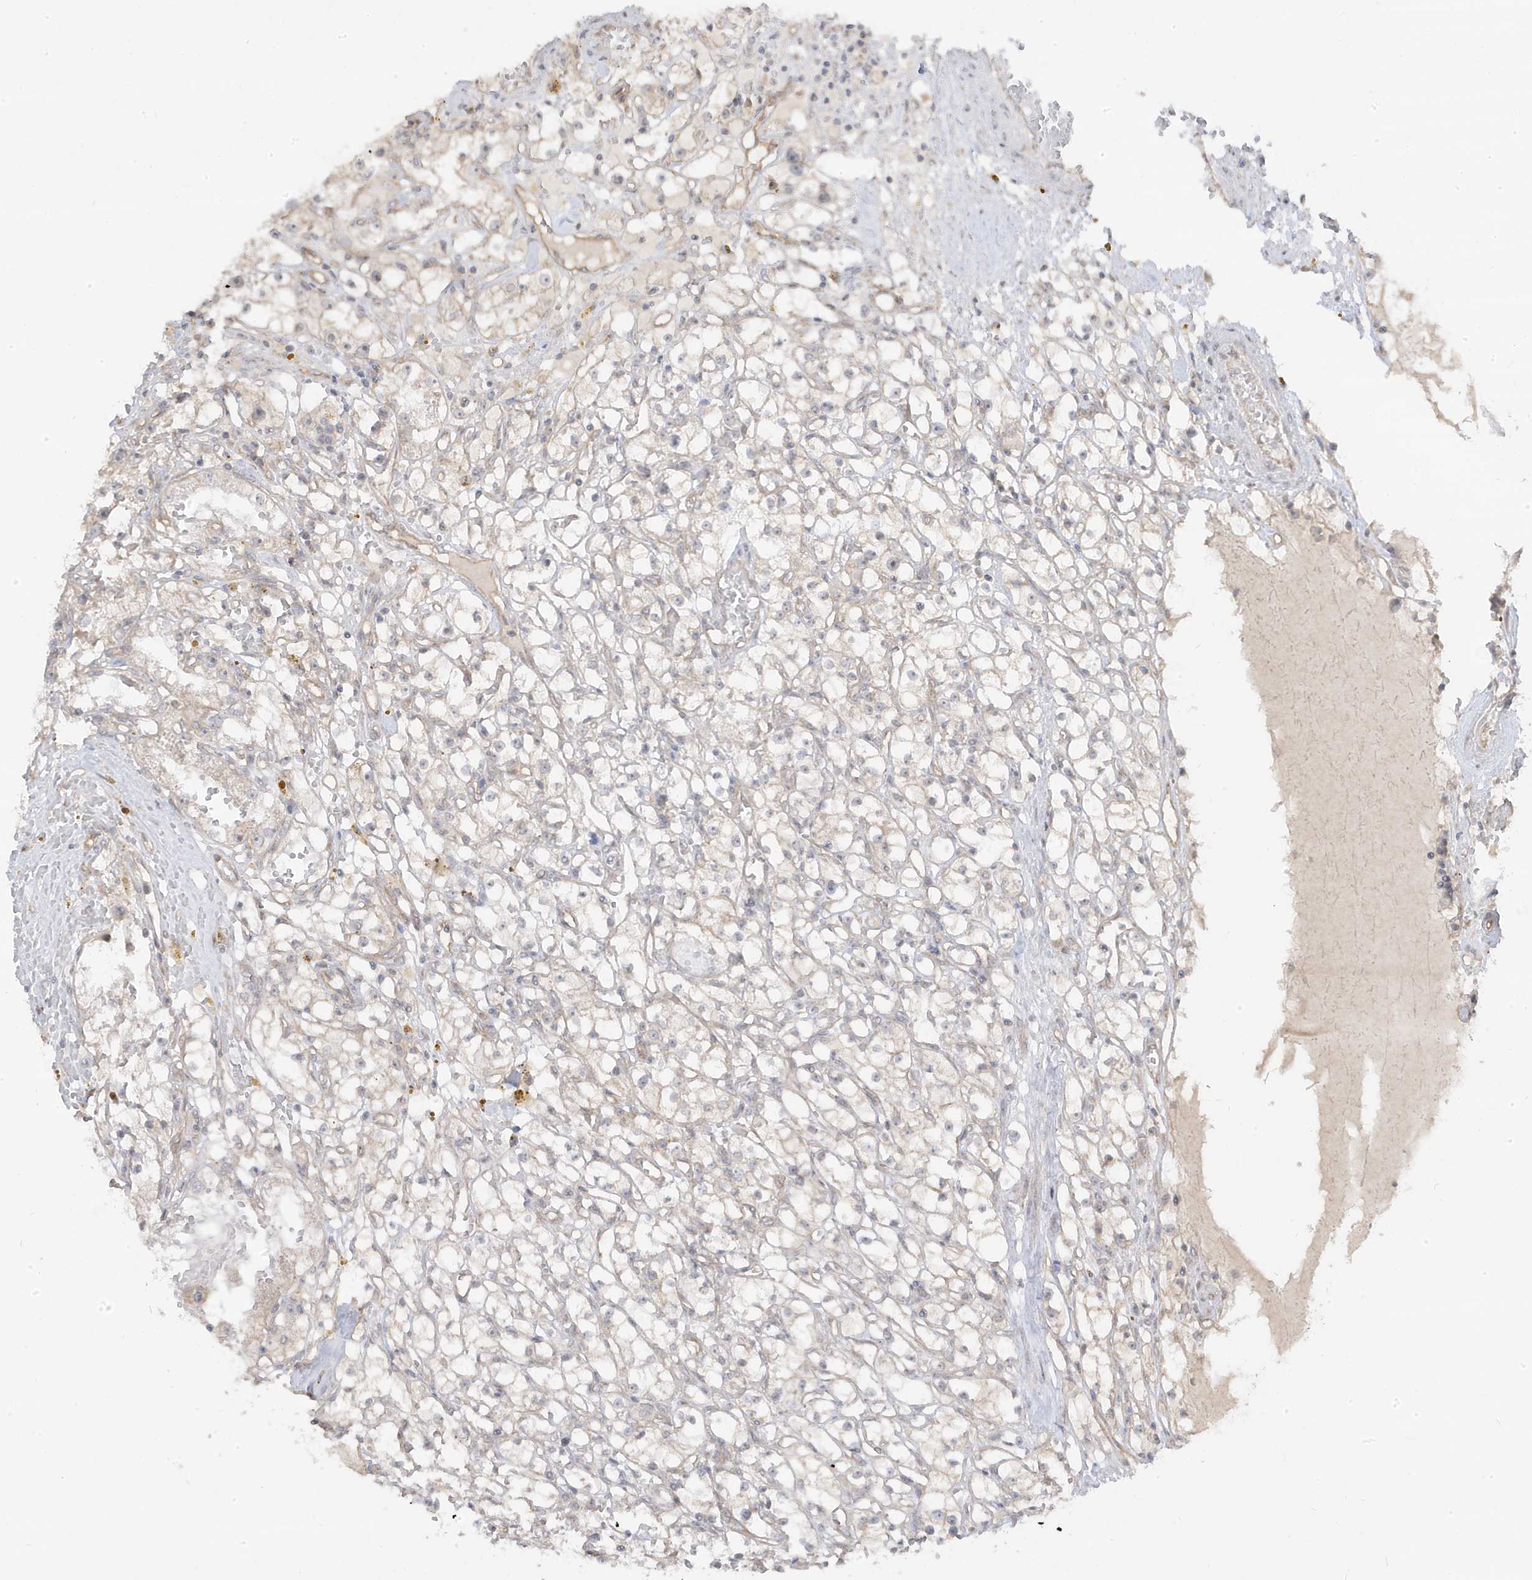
{"staining": {"intensity": "negative", "quantity": "none", "location": "none"}, "tissue": "renal cancer", "cell_type": "Tumor cells", "image_type": "cancer", "snomed": [{"axis": "morphology", "description": "Adenocarcinoma, NOS"}, {"axis": "topography", "description": "Kidney"}], "caption": "Immunohistochemistry (IHC) of renal cancer (adenocarcinoma) shows no expression in tumor cells. (DAB (3,3'-diaminobenzidine) immunohistochemistry (IHC) visualized using brightfield microscopy, high magnification).", "gene": "DNAJC12", "patient": {"sex": "male", "age": 56}}